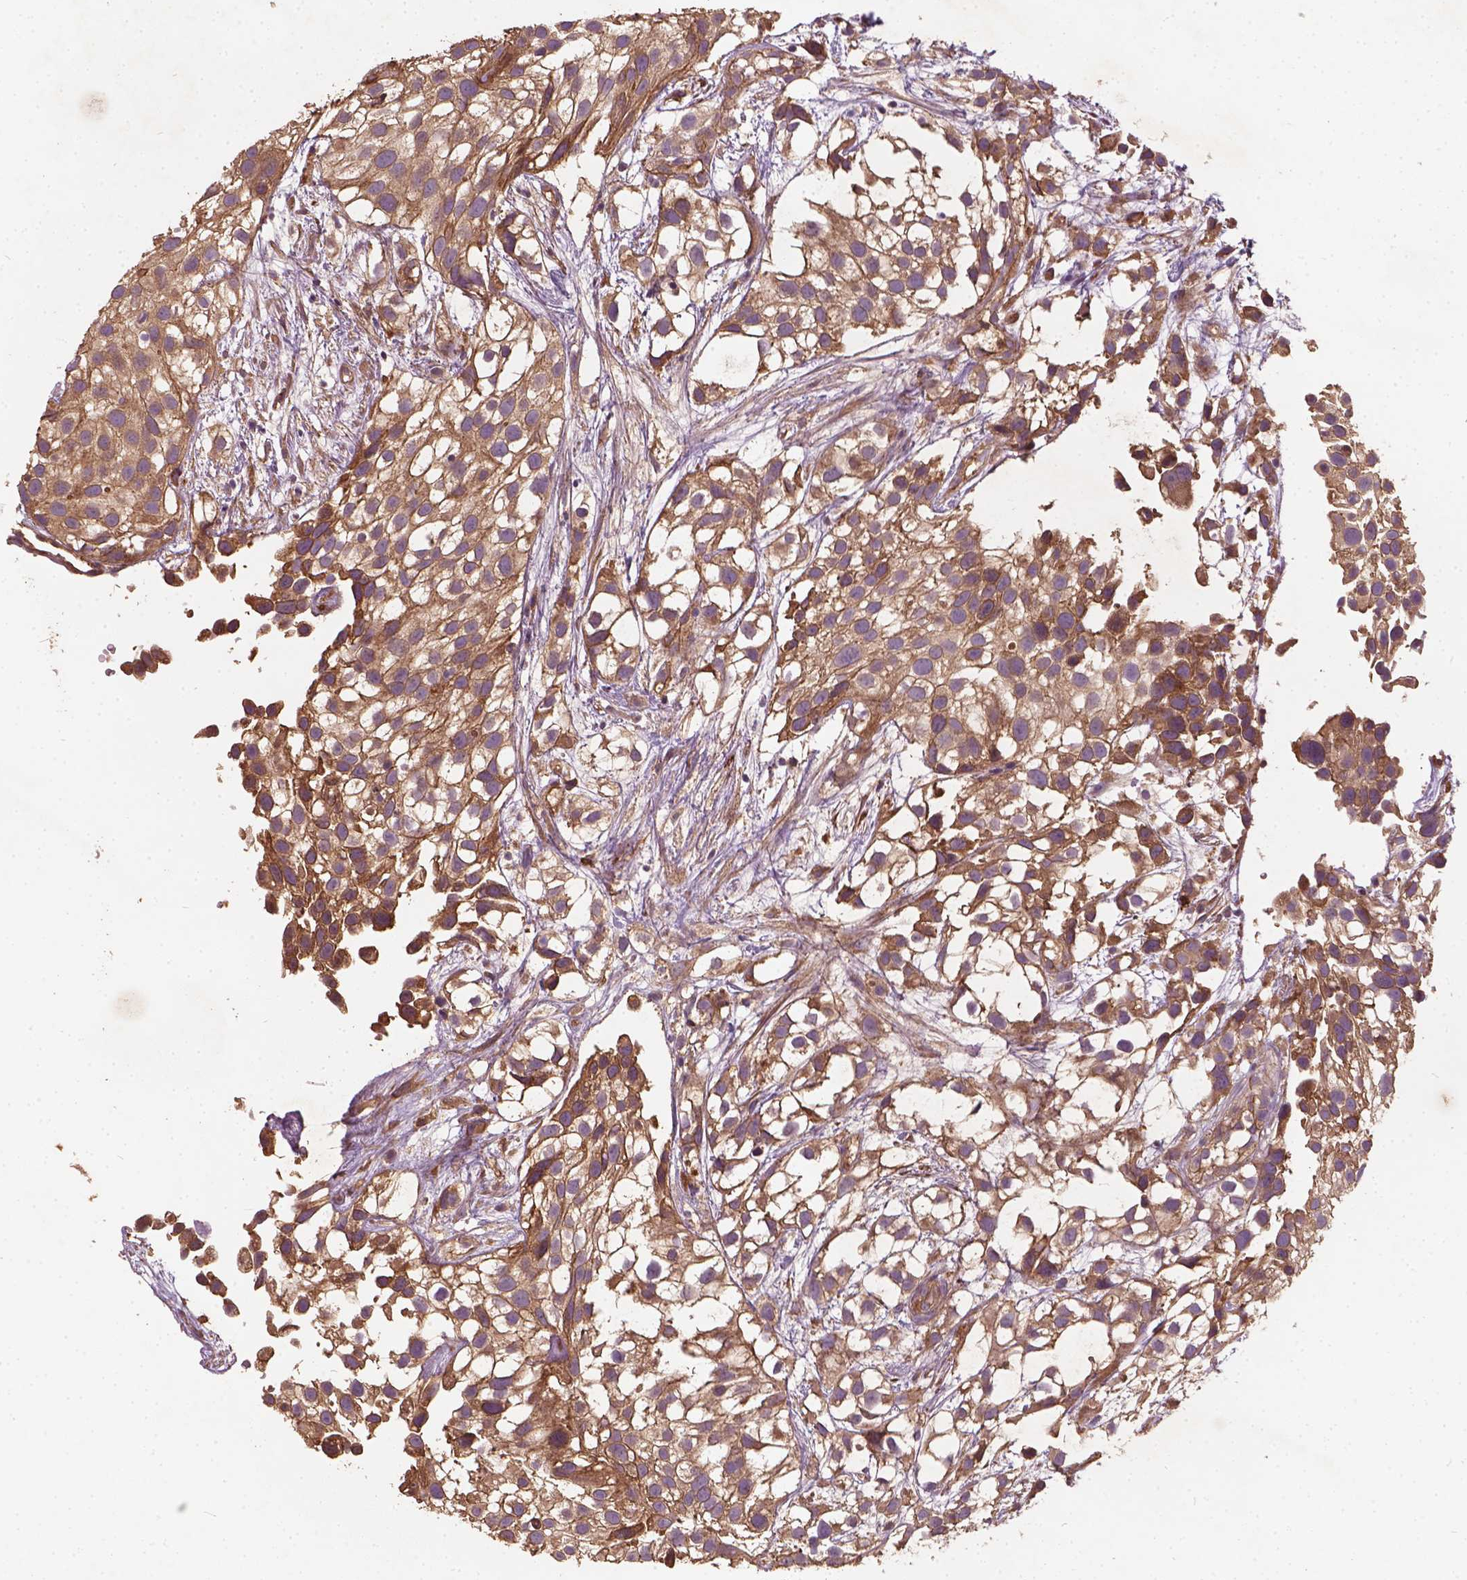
{"staining": {"intensity": "moderate", "quantity": ">75%", "location": "cytoplasmic/membranous"}, "tissue": "urothelial cancer", "cell_type": "Tumor cells", "image_type": "cancer", "snomed": [{"axis": "morphology", "description": "Urothelial carcinoma, High grade"}, {"axis": "topography", "description": "Urinary bladder"}], "caption": "Tumor cells show medium levels of moderate cytoplasmic/membranous expression in approximately >75% of cells in high-grade urothelial carcinoma.", "gene": "UBXN2A", "patient": {"sex": "male", "age": 56}}